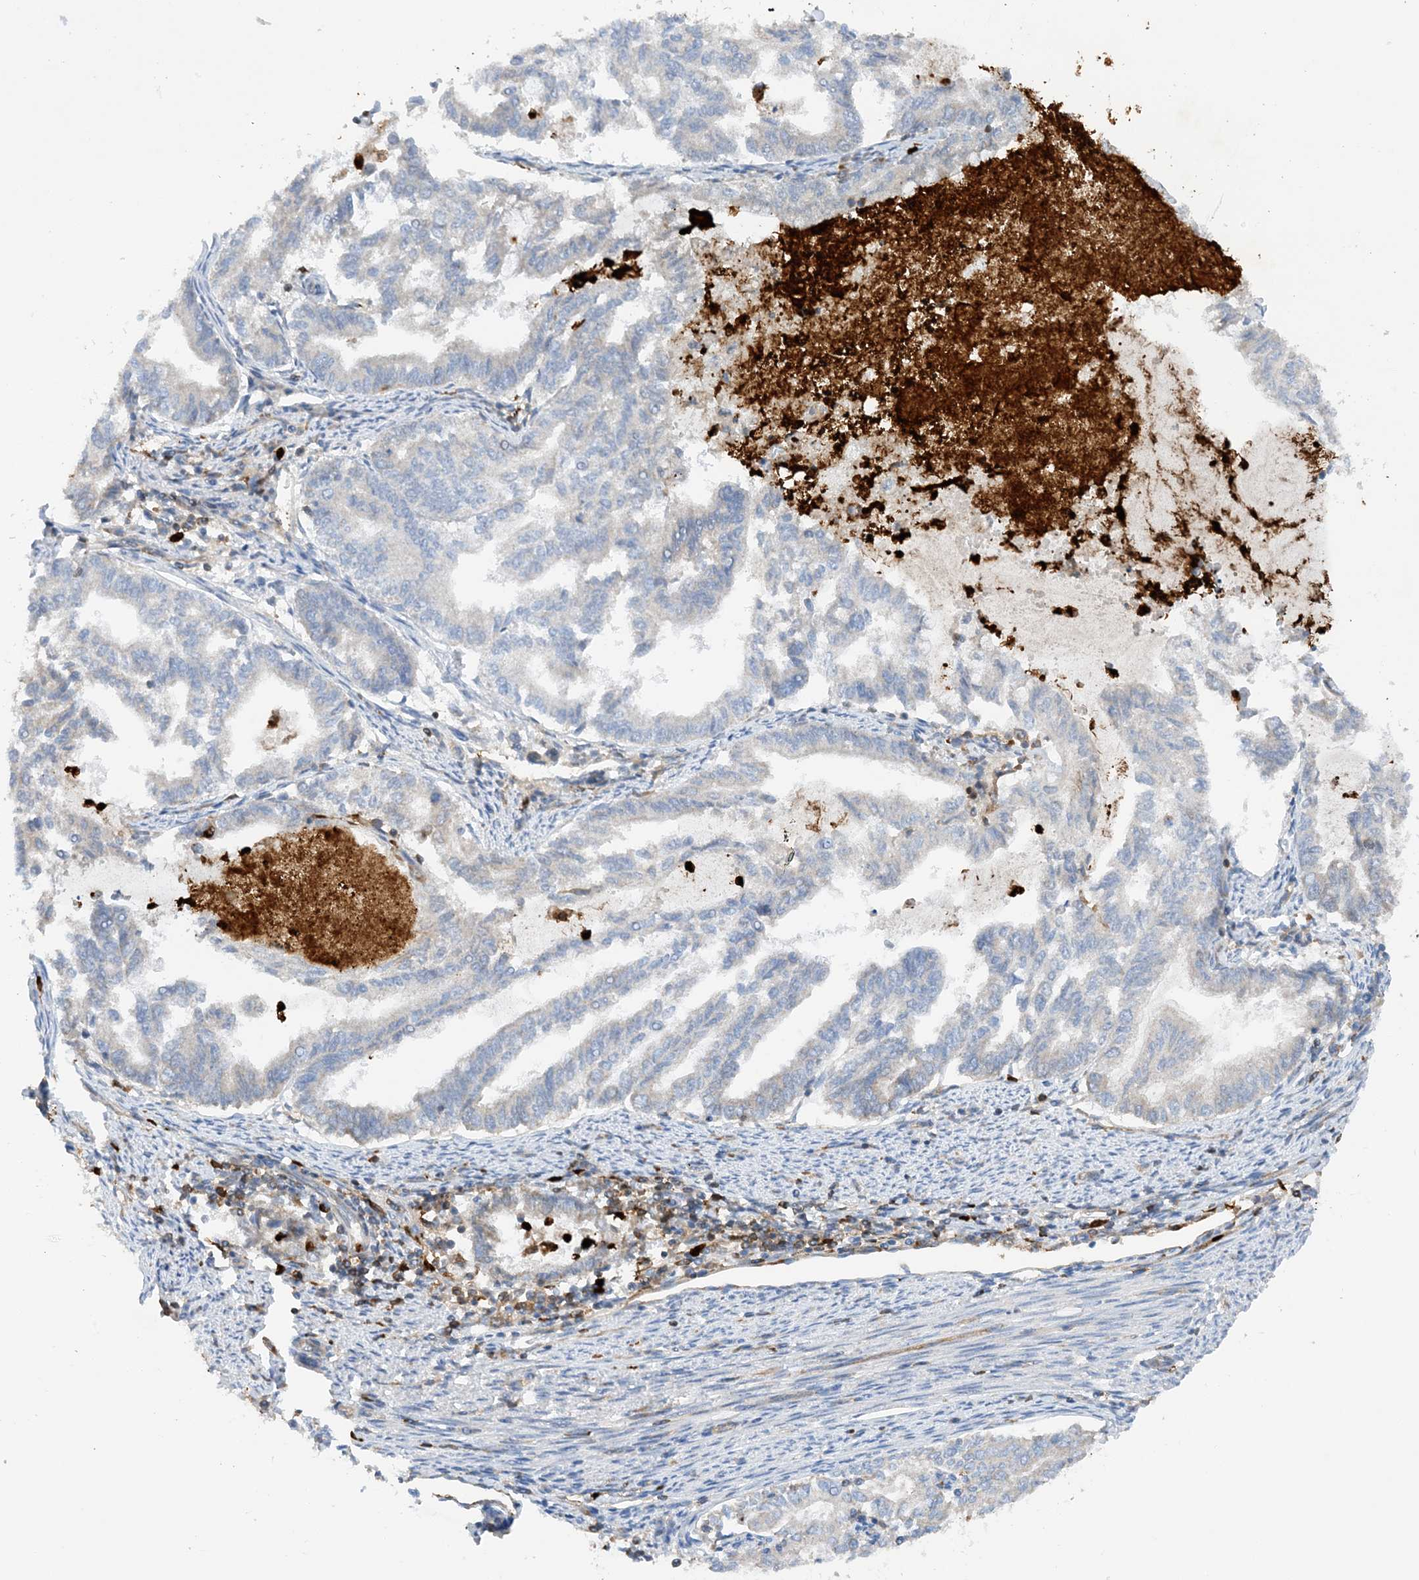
{"staining": {"intensity": "weak", "quantity": "<25%", "location": "cytoplasmic/membranous"}, "tissue": "endometrial cancer", "cell_type": "Tumor cells", "image_type": "cancer", "snomed": [{"axis": "morphology", "description": "Adenocarcinoma, NOS"}, {"axis": "topography", "description": "Endometrium"}], "caption": "Tumor cells are negative for brown protein staining in endometrial cancer.", "gene": "PHACTR2", "patient": {"sex": "female", "age": 79}}